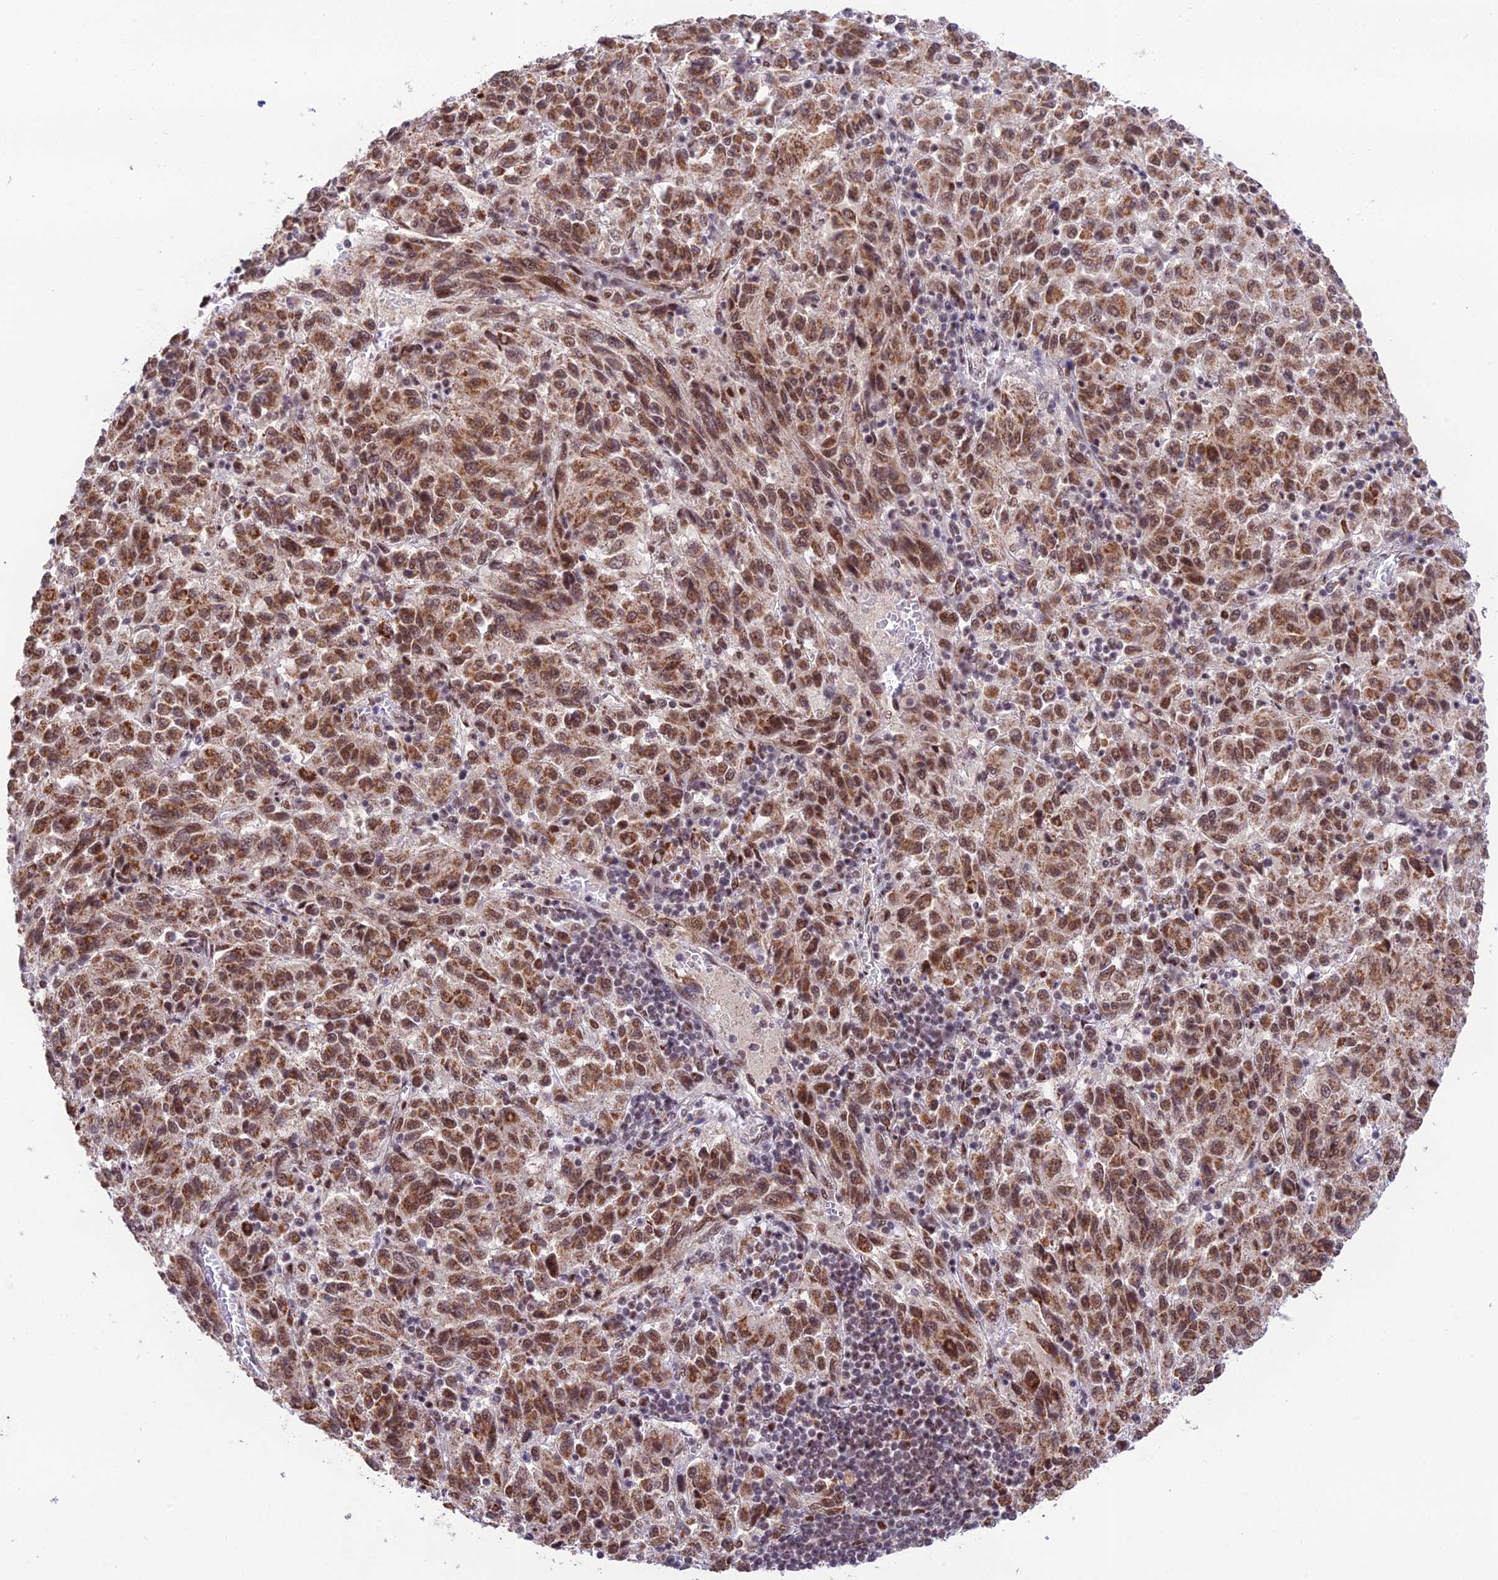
{"staining": {"intensity": "moderate", "quantity": ">75%", "location": "cytoplasmic/membranous"}, "tissue": "melanoma", "cell_type": "Tumor cells", "image_type": "cancer", "snomed": [{"axis": "morphology", "description": "Malignant melanoma, Metastatic site"}, {"axis": "topography", "description": "Lung"}], "caption": "Immunohistochemistry (IHC) (DAB) staining of melanoma exhibits moderate cytoplasmic/membranous protein positivity in approximately >75% of tumor cells. The staining was performed using DAB, with brown indicating positive protein expression. Nuclei are stained blue with hematoxylin.", "gene": "THOC7", "patient": {"sex": "male", "age": 64}}